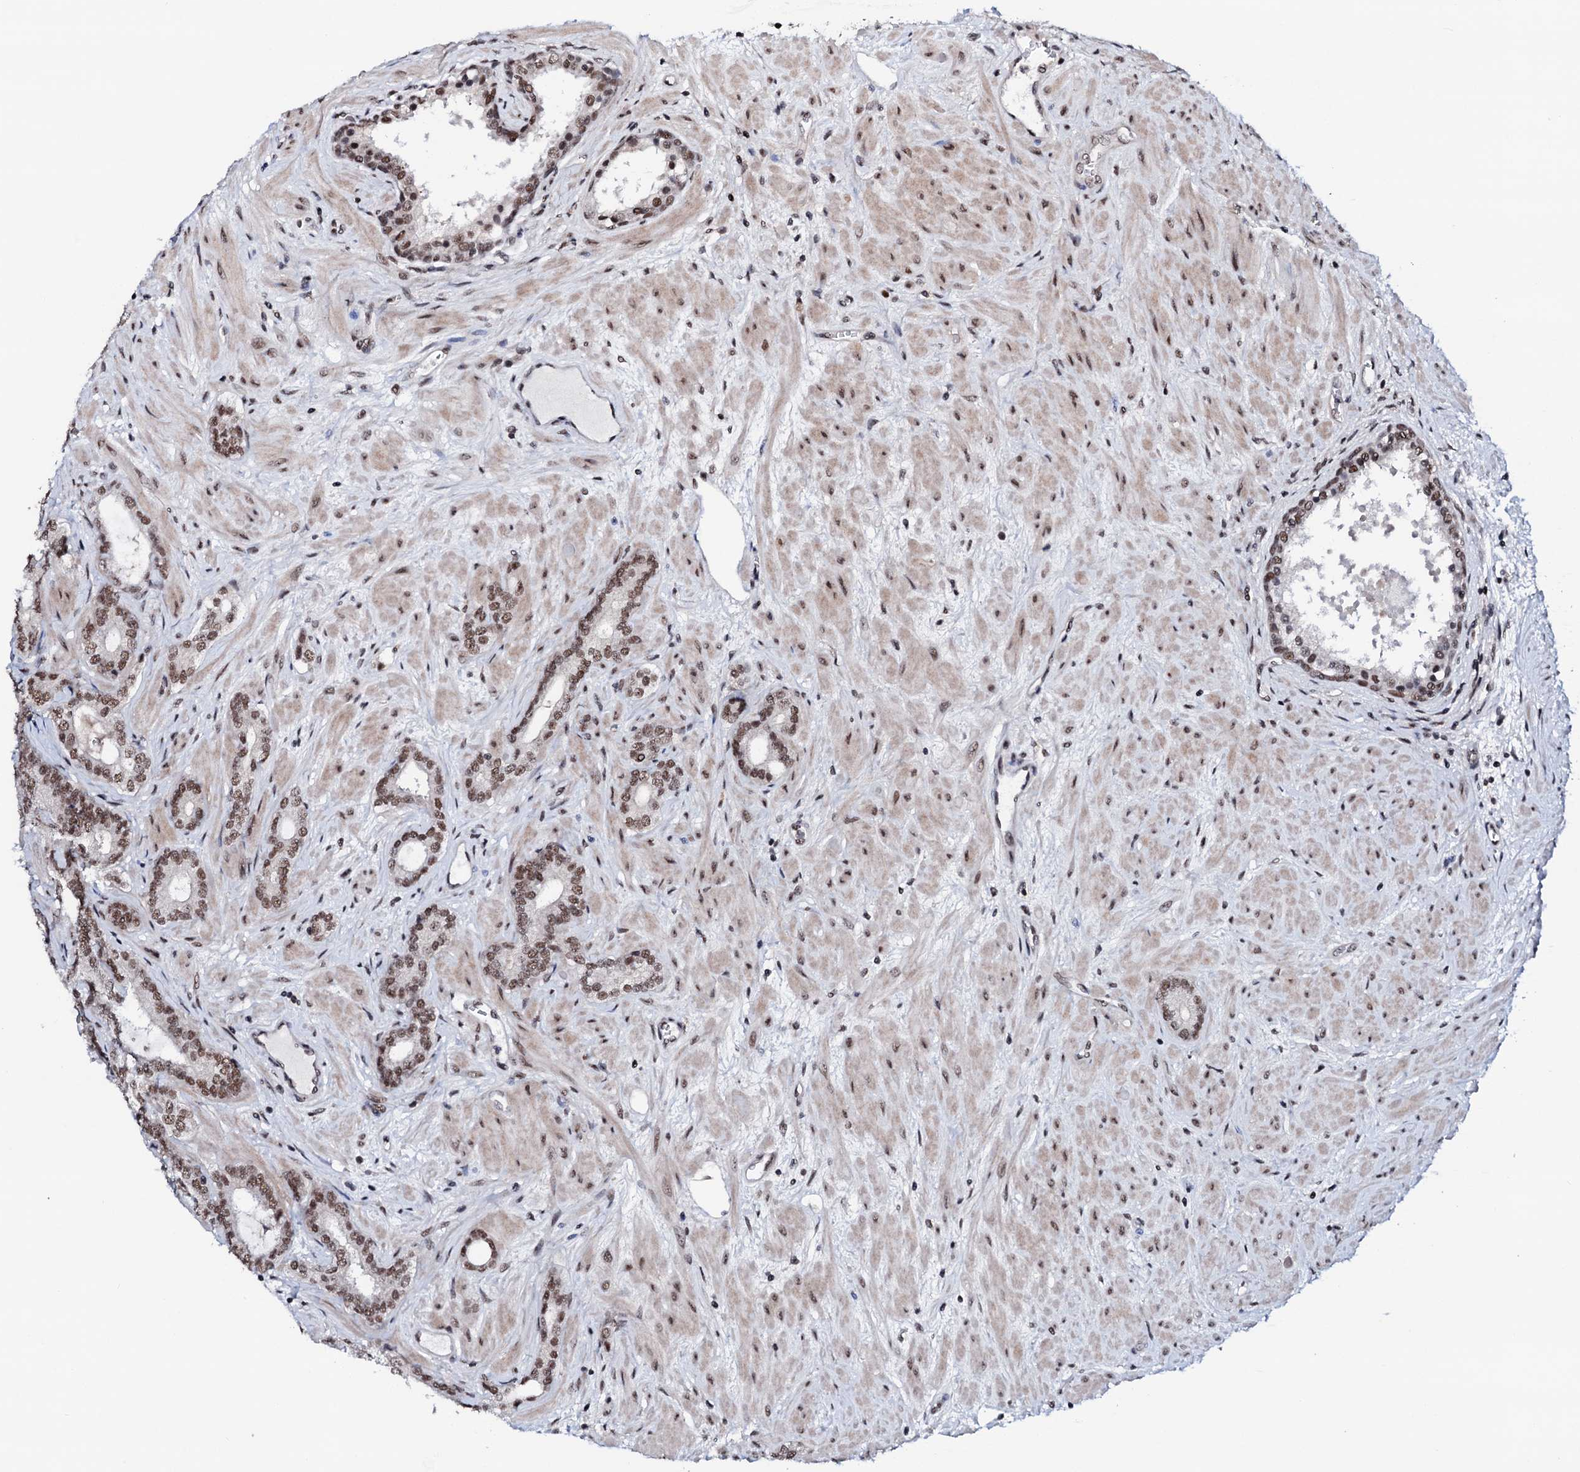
{"staining": {"intensity": "moderate", "quantity": ">75%", "location": "nuclear"}, "tissue": "prostate cancer", "cell_type": "Tumor cells", "image_type": "cancer", "snomed": [{"axis": "morphology", "description": "Adenocarcinoma, High grade"}, {"axis": "topography", "description": "Prostate"}], "caption": "Prostate cancer (adenocarcinoma (high-grade)) stained for a protein (brown) demonstrates moderate nuclear positive staining in about >75% of tumor cells.", "gene": "PRPF18", "patient": {"sex": "male", "age": 64}}